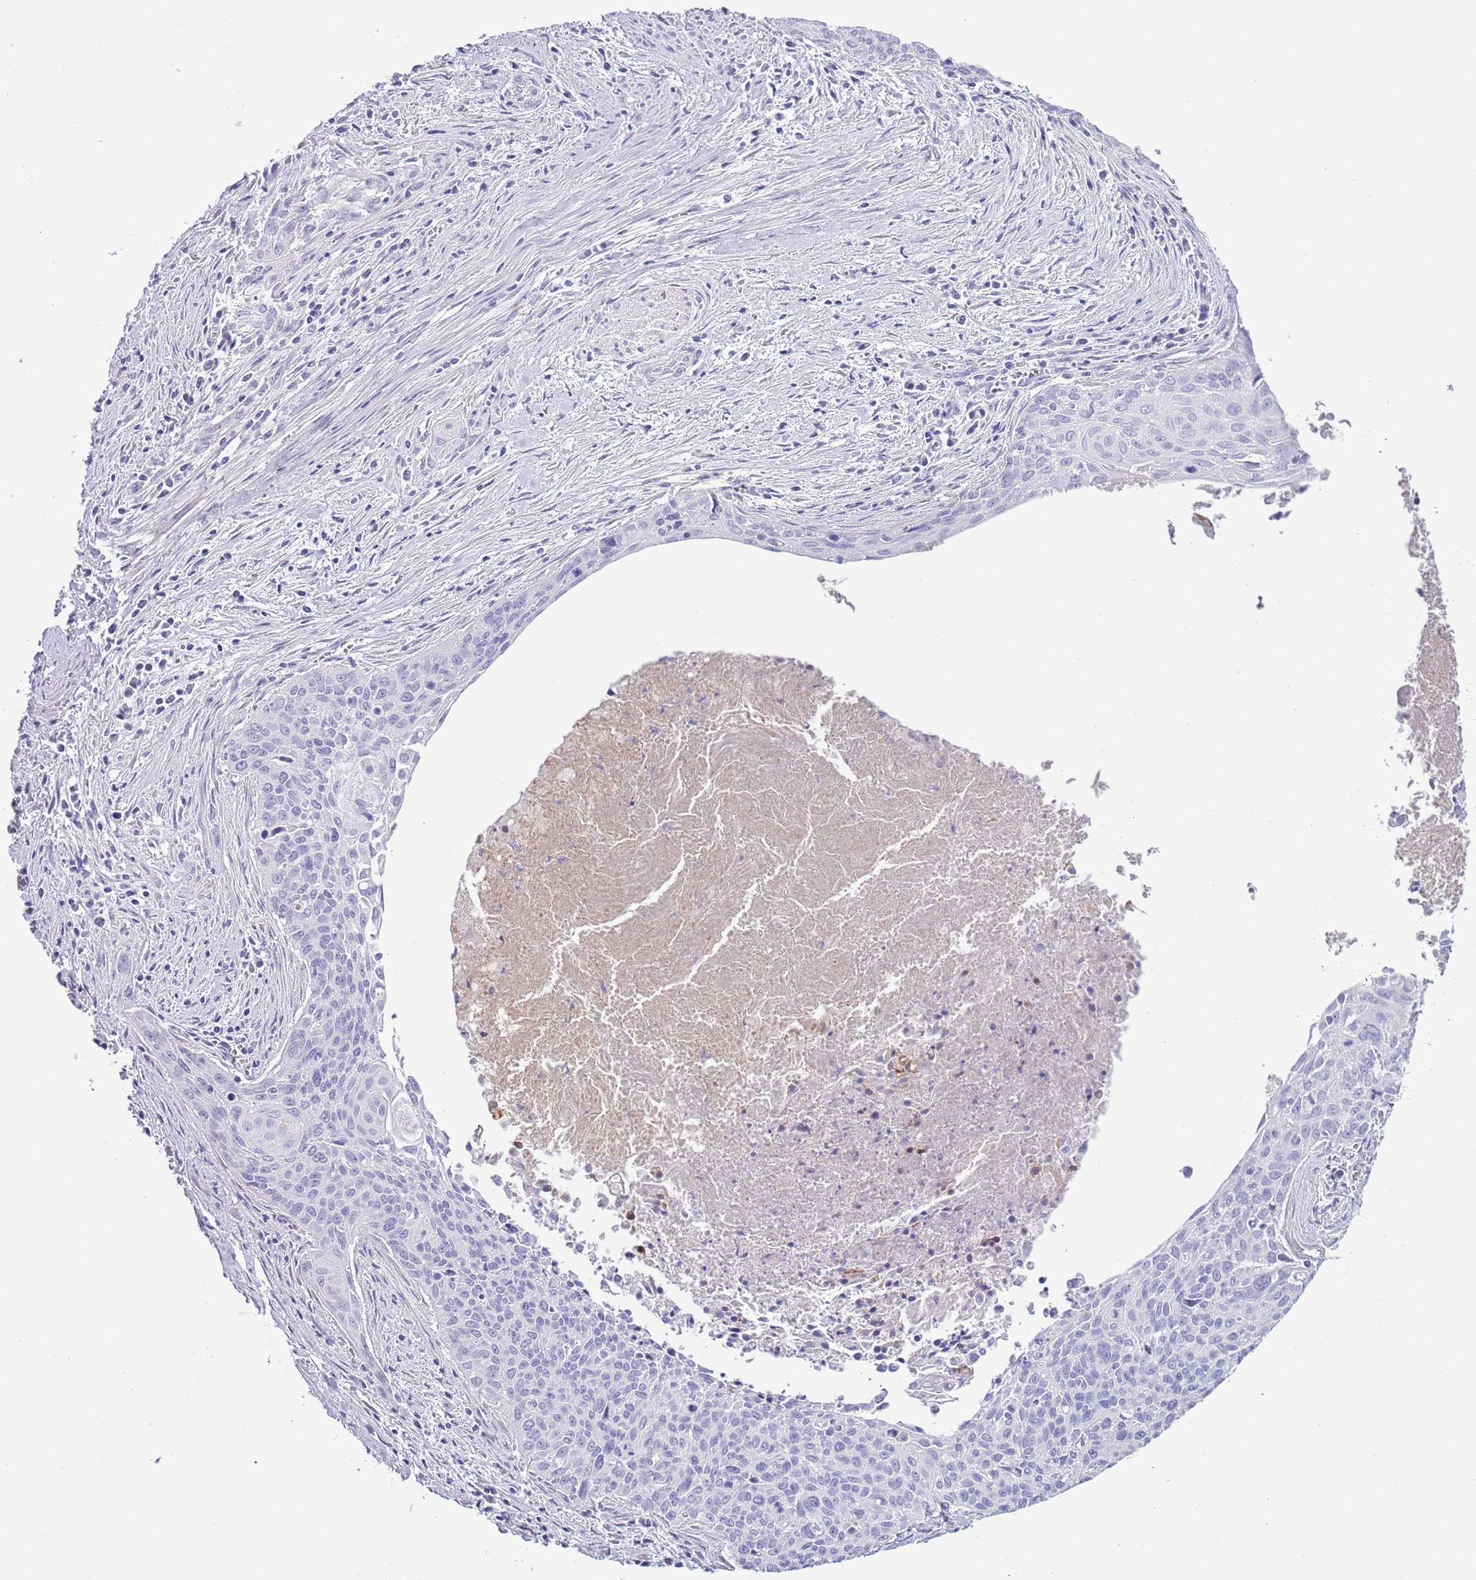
{"staining": {"intensity": "negative", "quantity": "none", "location": "none"}, "tissue": "cervical cancer", "cell_type": "Tumor cells", "image_type": "cancer", "snomed": [{"axis": "morphology", "description": "Squamous cell carcinoma, NOS"}, {"axis": "topography", "description": "Cervix"}], "caption": "Photomicrograph shows no significant protein staining in tumor cells of cervical cancer (squamous cell carcinoma).", "gene": "ABHD17C", "patient": {"sex": "female", "age": 55}}